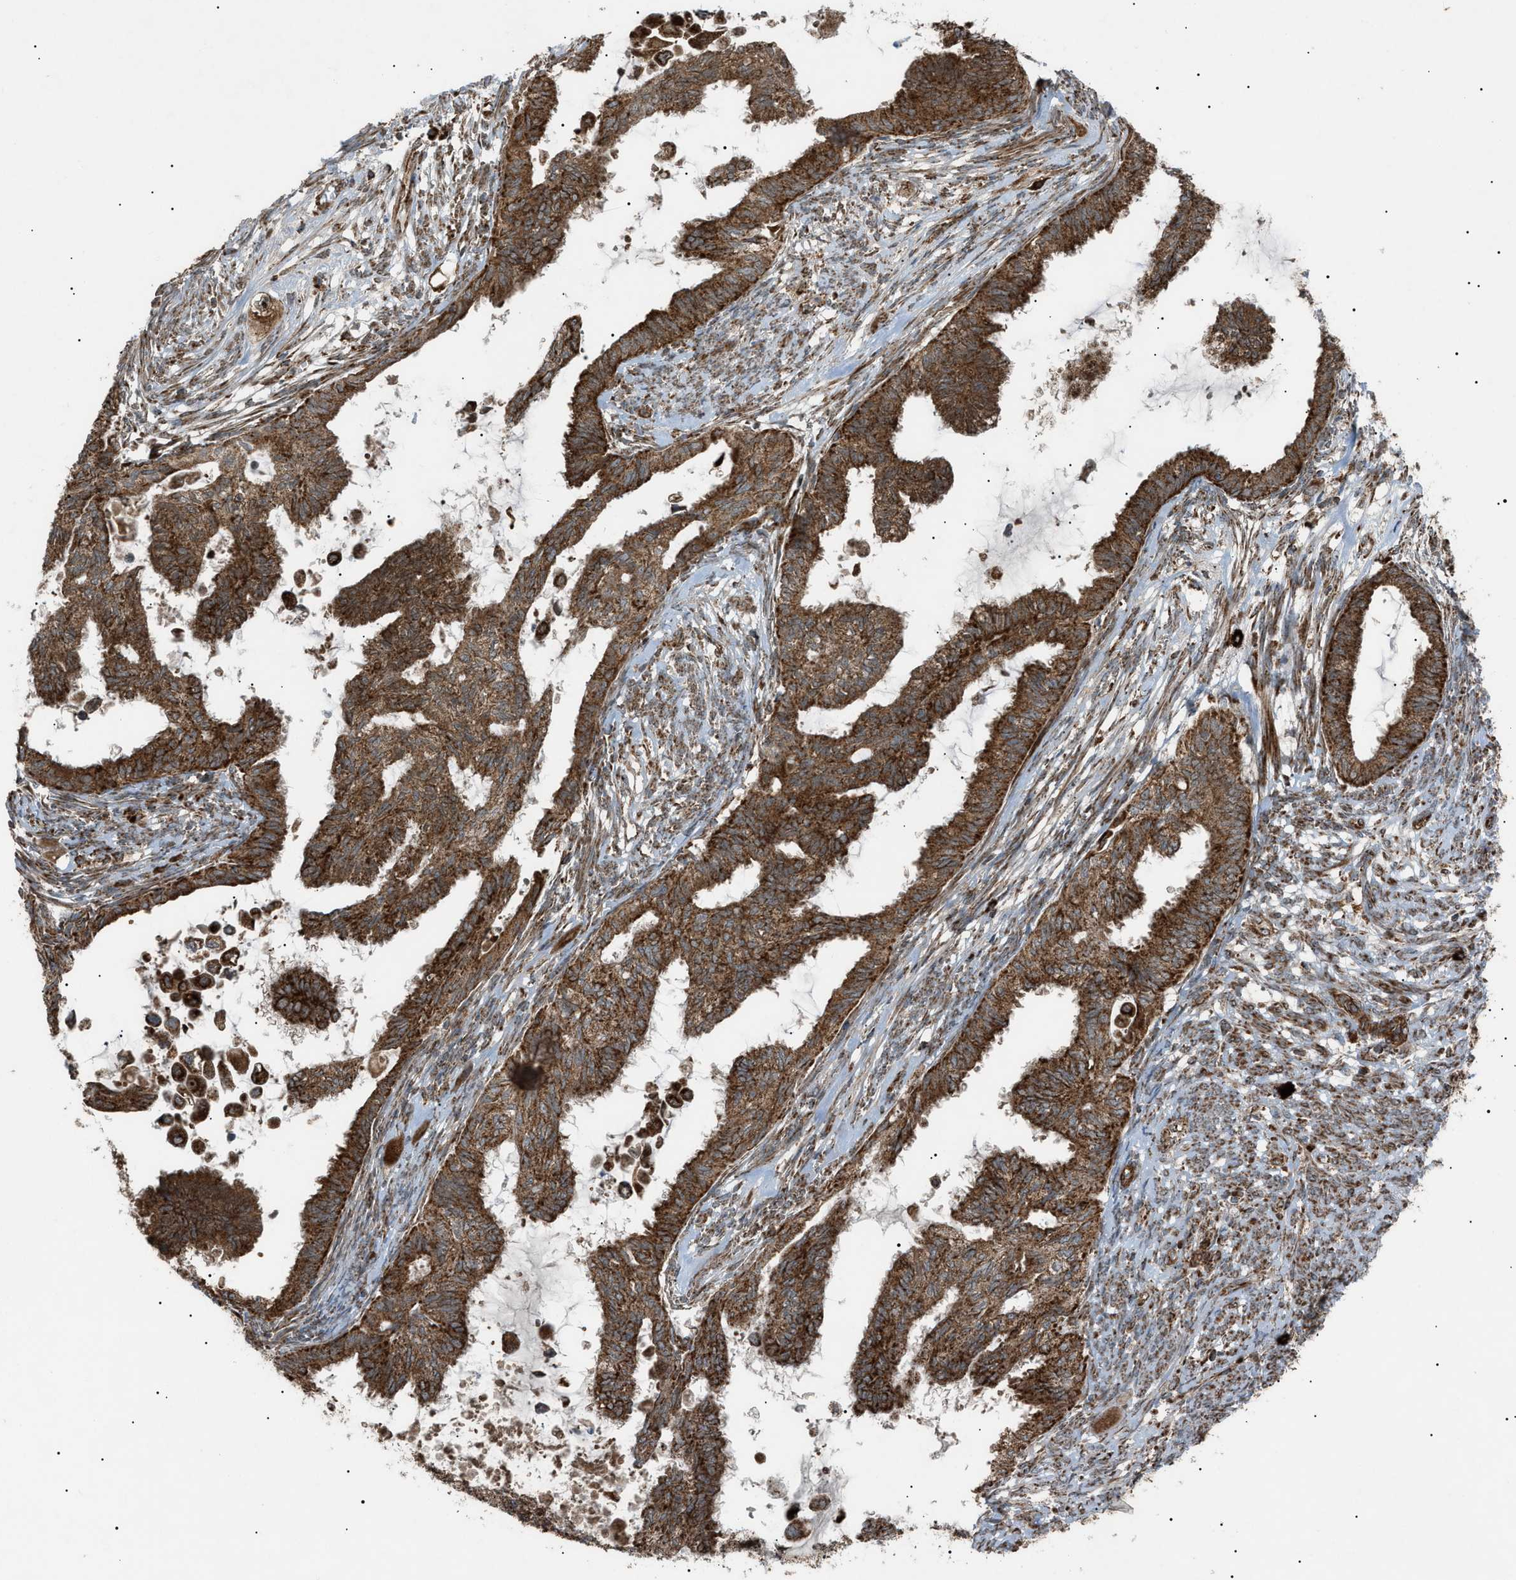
{"staining": {"intensity": "strong", "quantity": ">75%", "location": "cytoplasmic/membranous"}, "tissue": "cervical cancer", "cell_type": "Tumor cells", "image_type": "cancer", "snomed": [{"axis": "morphology", "description": "Normal tissue, NOS"}, {"axis": "morphology", "description": "Adenocarcinoma, NOS"}, {"axis": "topography", "description": "Cervix"}, {"axis": "topography", "description": "Endometrium"}], "caption": "Human adenocarcinoma (cervical) stained with a protein marker demonstrates strong staining in tumor cells.", "gene": "C1GALT1C1", "patient": {"sex": "female", "age": 86}}